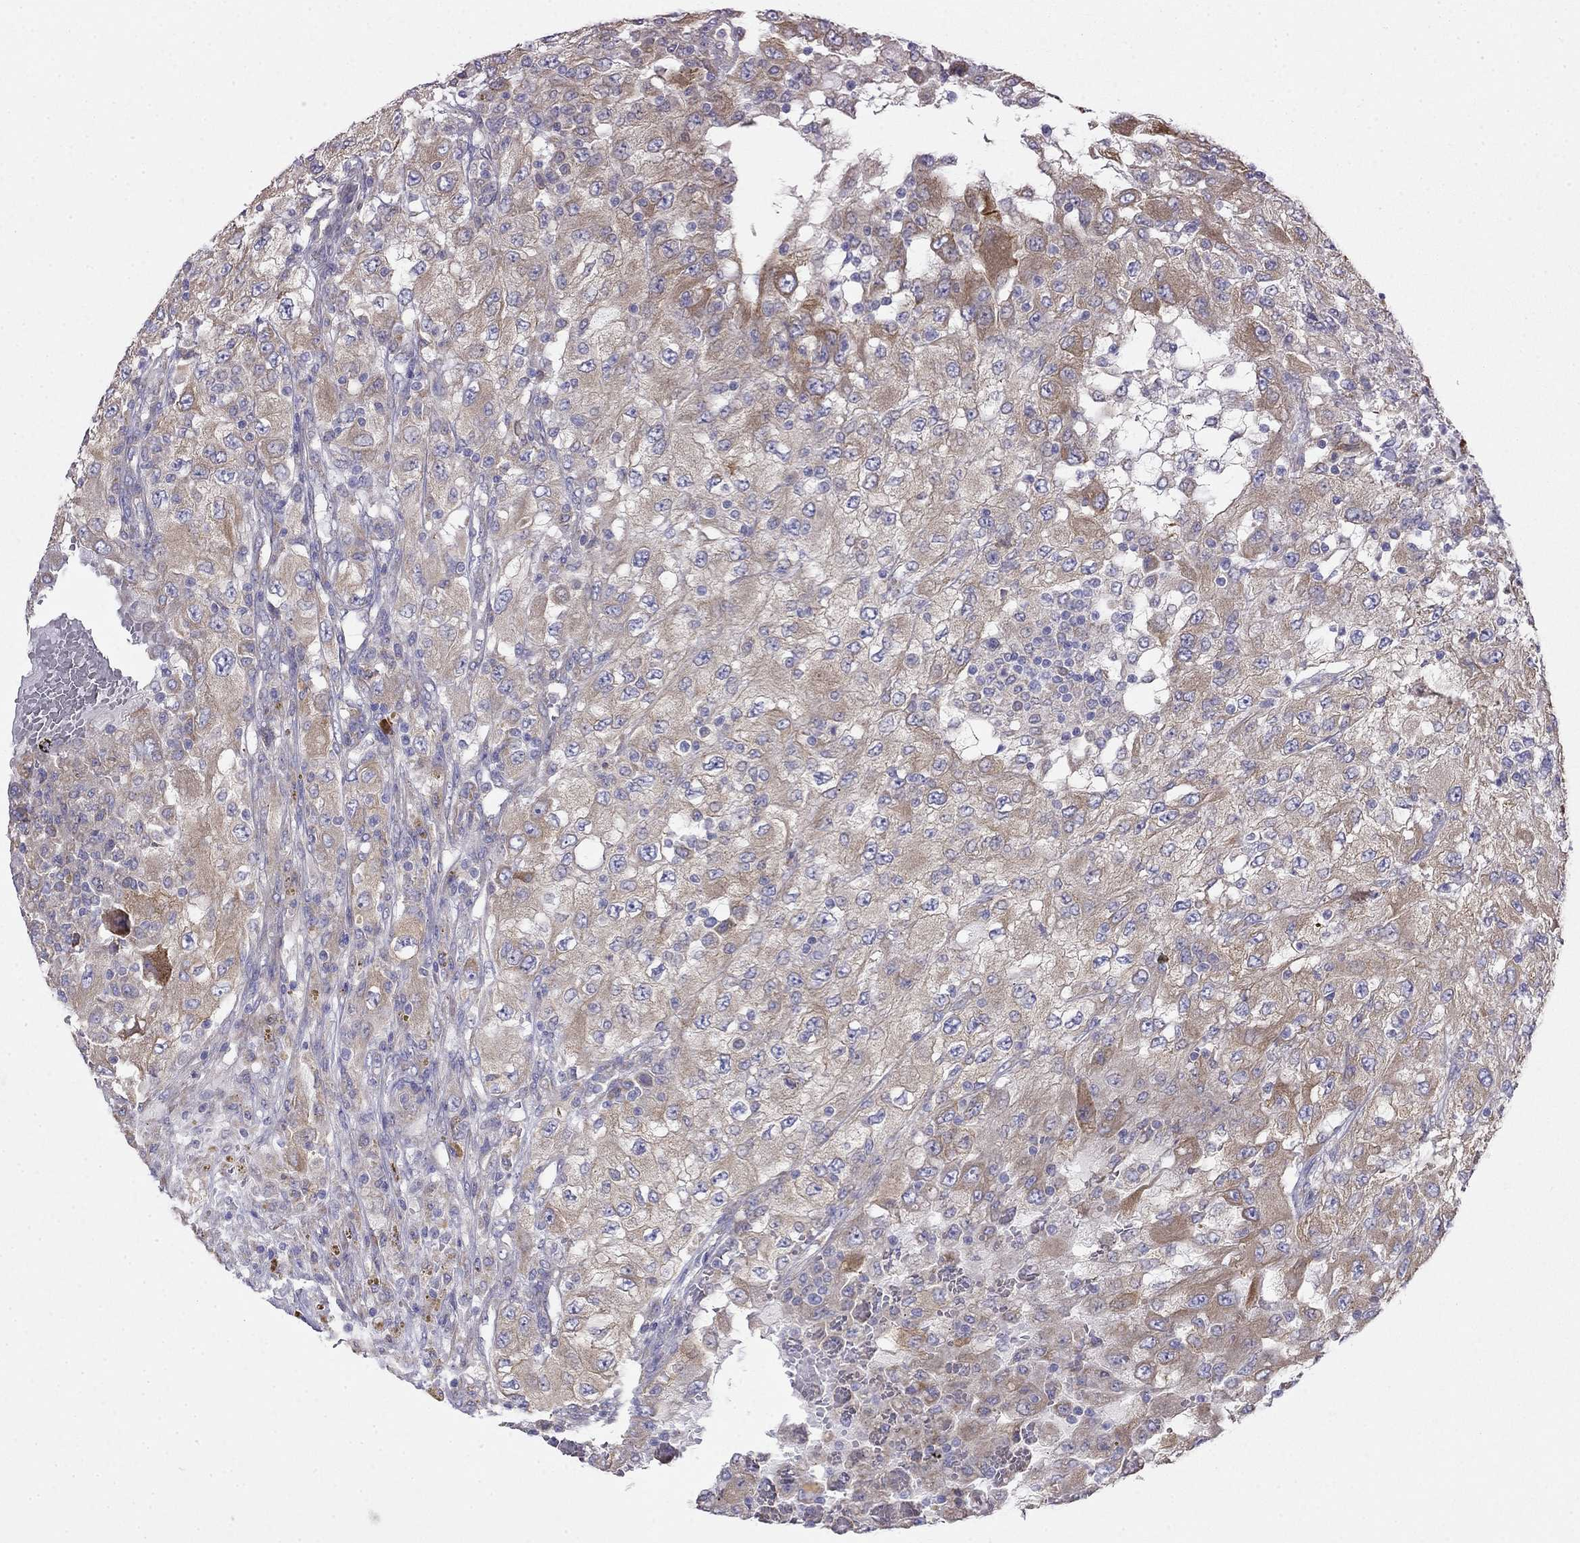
{"staining": {"intensity": "moderate", "quantity": "25%-75%", "location": "cytoplasmic/membranous"}, "tissue": "renal cancer", "cell_type": "Tumor cells", "image_type": "cancer", "snomed": [{"axis": "morphology", "description": "Adenocarcinoma, NOS"}, {"axis": "topography", "description": "Kidney"}], "caption": "IHC (DAB (3,3'-diaminobenzidine)) staining of renal cancer exhibits moderate cytoplasmic/membranous protein positivity in about 25%-75% of tumor cells.", "gene": "LONRF2", "patient": {"sex": "female", "age": 67}}